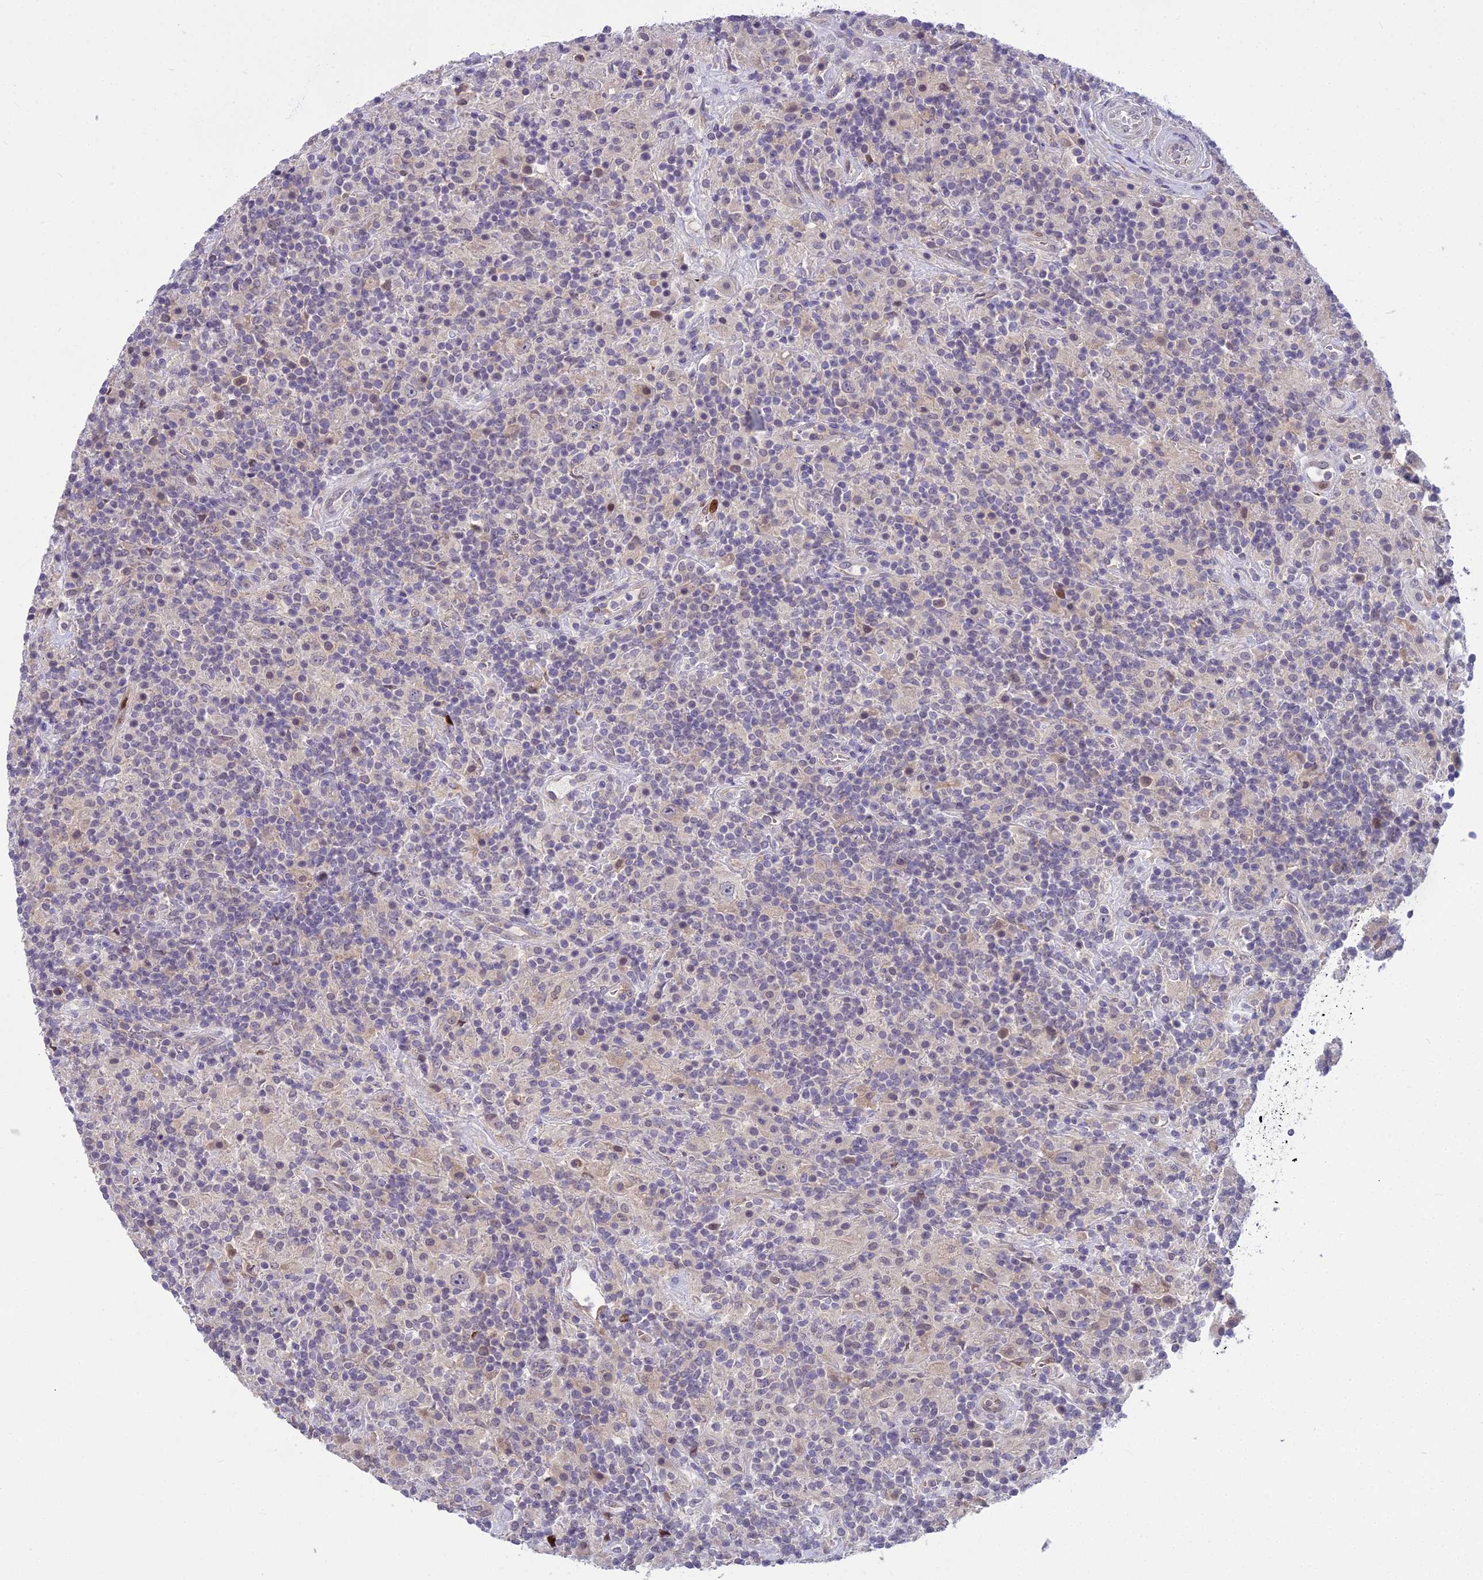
{"staining": {"intensity": "negative", "quantity": "none", "location": "none"}, "tissue": "lymphoma", "cell_type": "Tumor cells", "image_type": "cancer", "snomed": [{"axis": "morphology", "description": "Hodgkin's disease, NOS"}, {"axis": "topography", "description": "Lymph node"}], "caption": "Histopathology image shows no protein positivity in tumor cells of Hodgkin's disease tissue. (Stains: DAB (3,3'-diaminobenzidine) immunohistochemistry (IHC) with hematoxylin counter stain, Microscopy: brightfield microscopy at high magnification).", "gene": "AP1M1", "patient": {"sex": "male", "age": 70}}